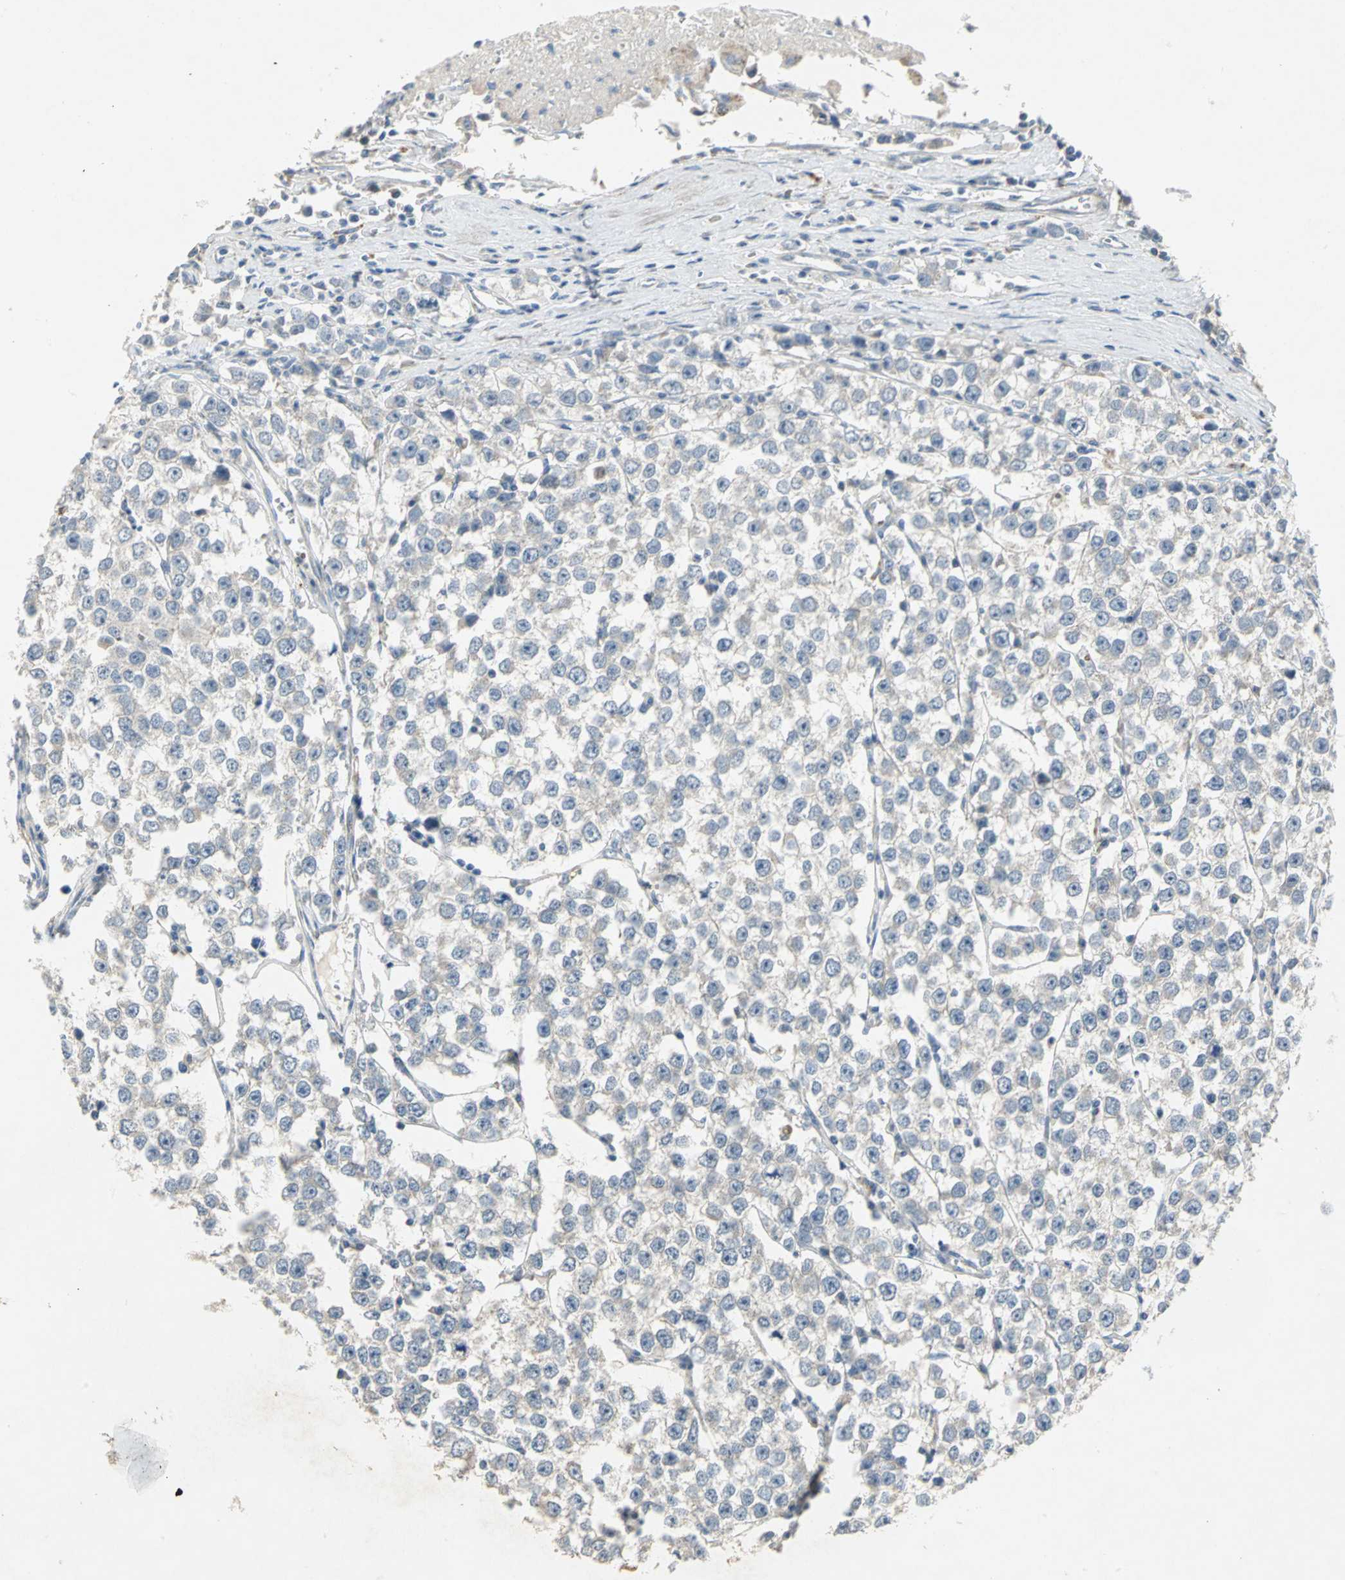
{"staining": {"intensity": "negative", "quantity": "none", "location": "none"}, "tissue": "testis cancer", "cell_type": "Tumor cells", "image_type": "cancer", "snomed": [{"axis": "morphology", "description": "Seminoma, NOS"}, {"axis": "morphology", "description": "Carcinoma, Embryonal, NOS"}, {"axis": "topography", "description": "Testis"}], "caption": "This photomicrograph is of testis cancer (embryonal carcinoma) stained with immunohistochemistry to label a protein in brown with the nuclei are counter-stained blue. There is no positivity in tumor cells.", "gene": "SPPL2B", "patient": {"sex": "male", "age": 52}}